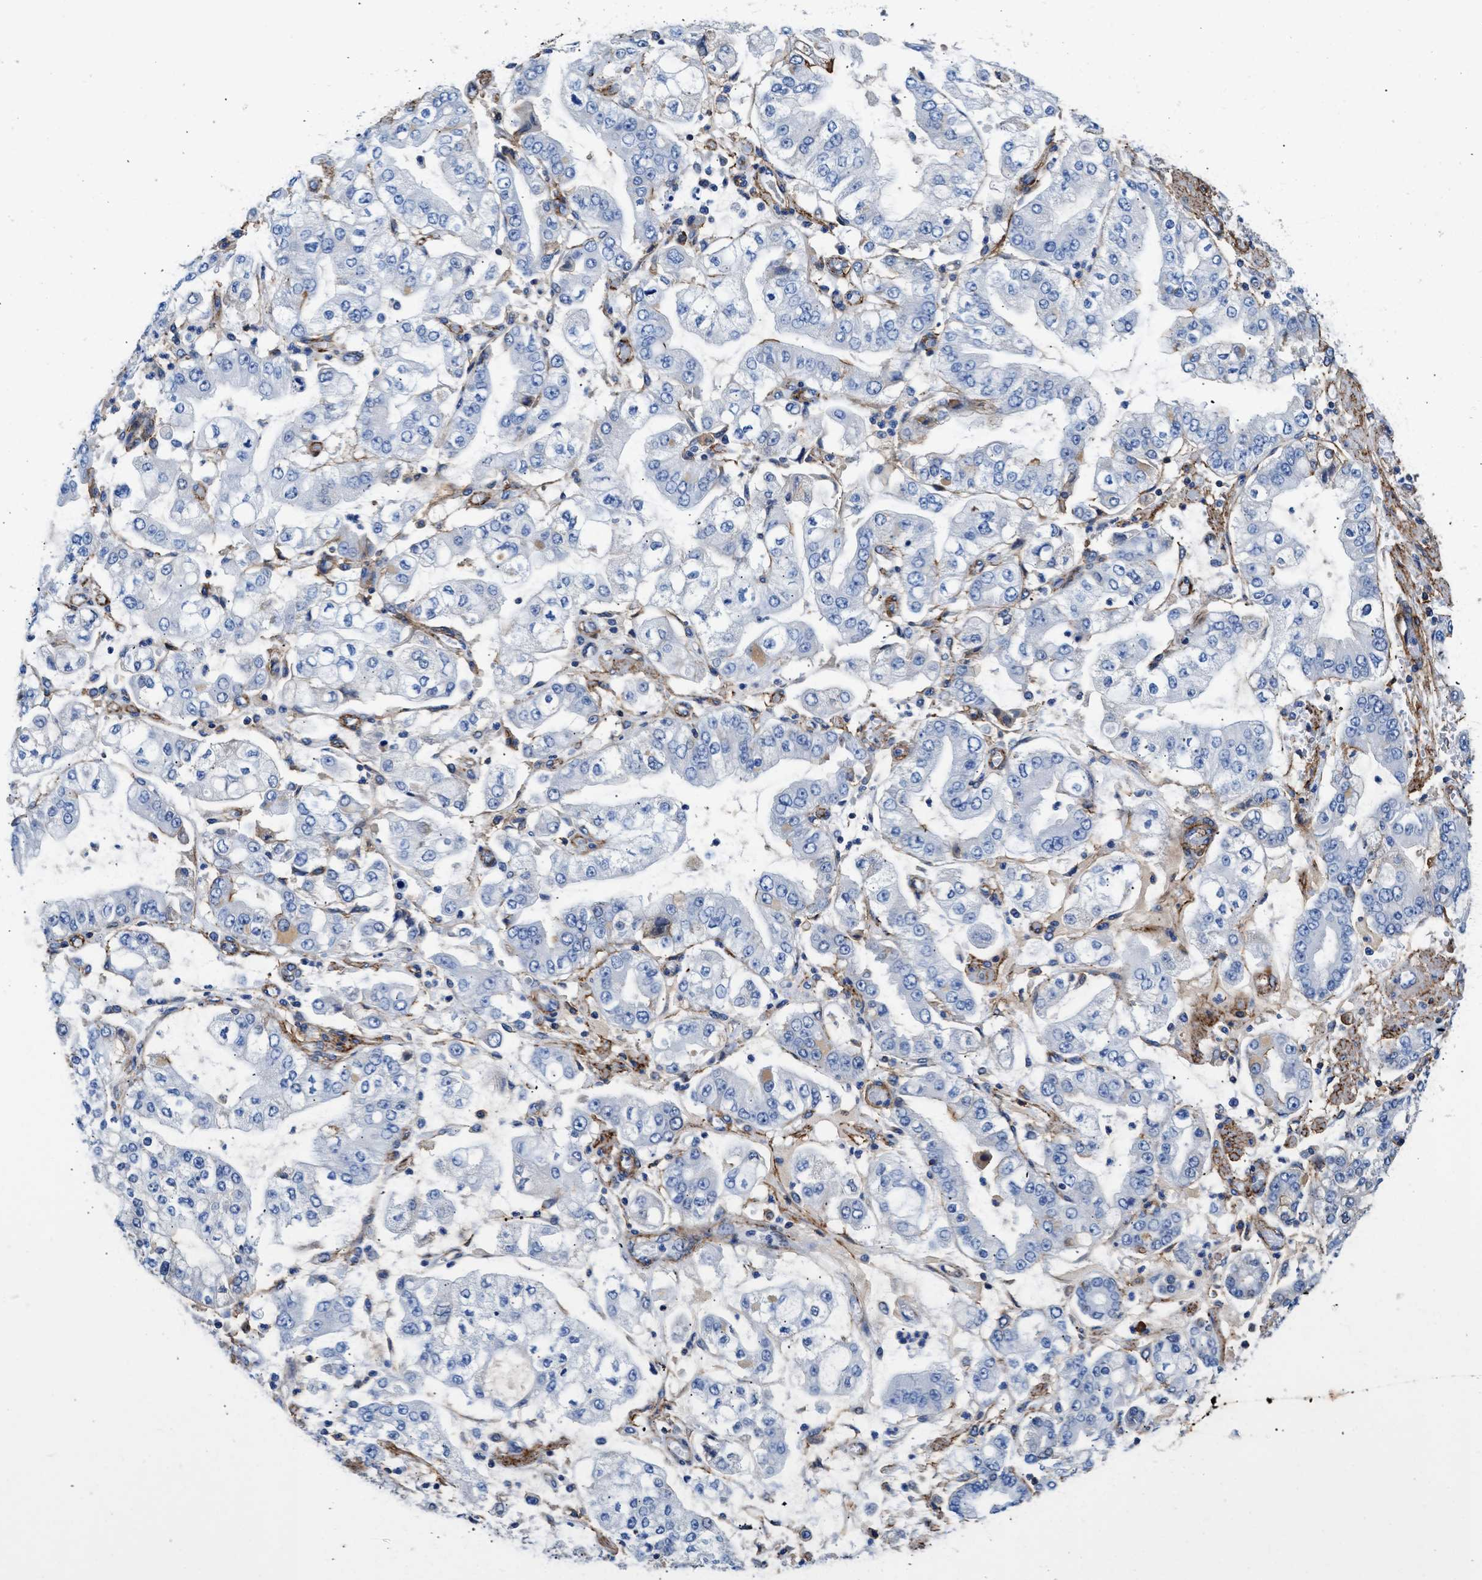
{"staining": {"intensity": "negative", "quantity": "none", "location": "none"}, "tissue": "stomach cancer", "cell_type": "Tumor cells", "image_type": "cancer", "snomed": [{"axis": "morphology", "description": "Adenocarcinoma, NOS"}, {"axis": "topography", "description": "Stomach"}], "caption": "Stomach cancer (adenocarcinoma) was stained to show a protein in brown. There is no significant expression in tumor cells. (Stains: DAB (3,3'-diaminobenzidine) immunohistochemistry with hematoxylin counter stain, Microscopy: brightfield microscopy at high magnification).", "gene": "KCNQ4", "patient": {"sex": "male", "age": 76}}